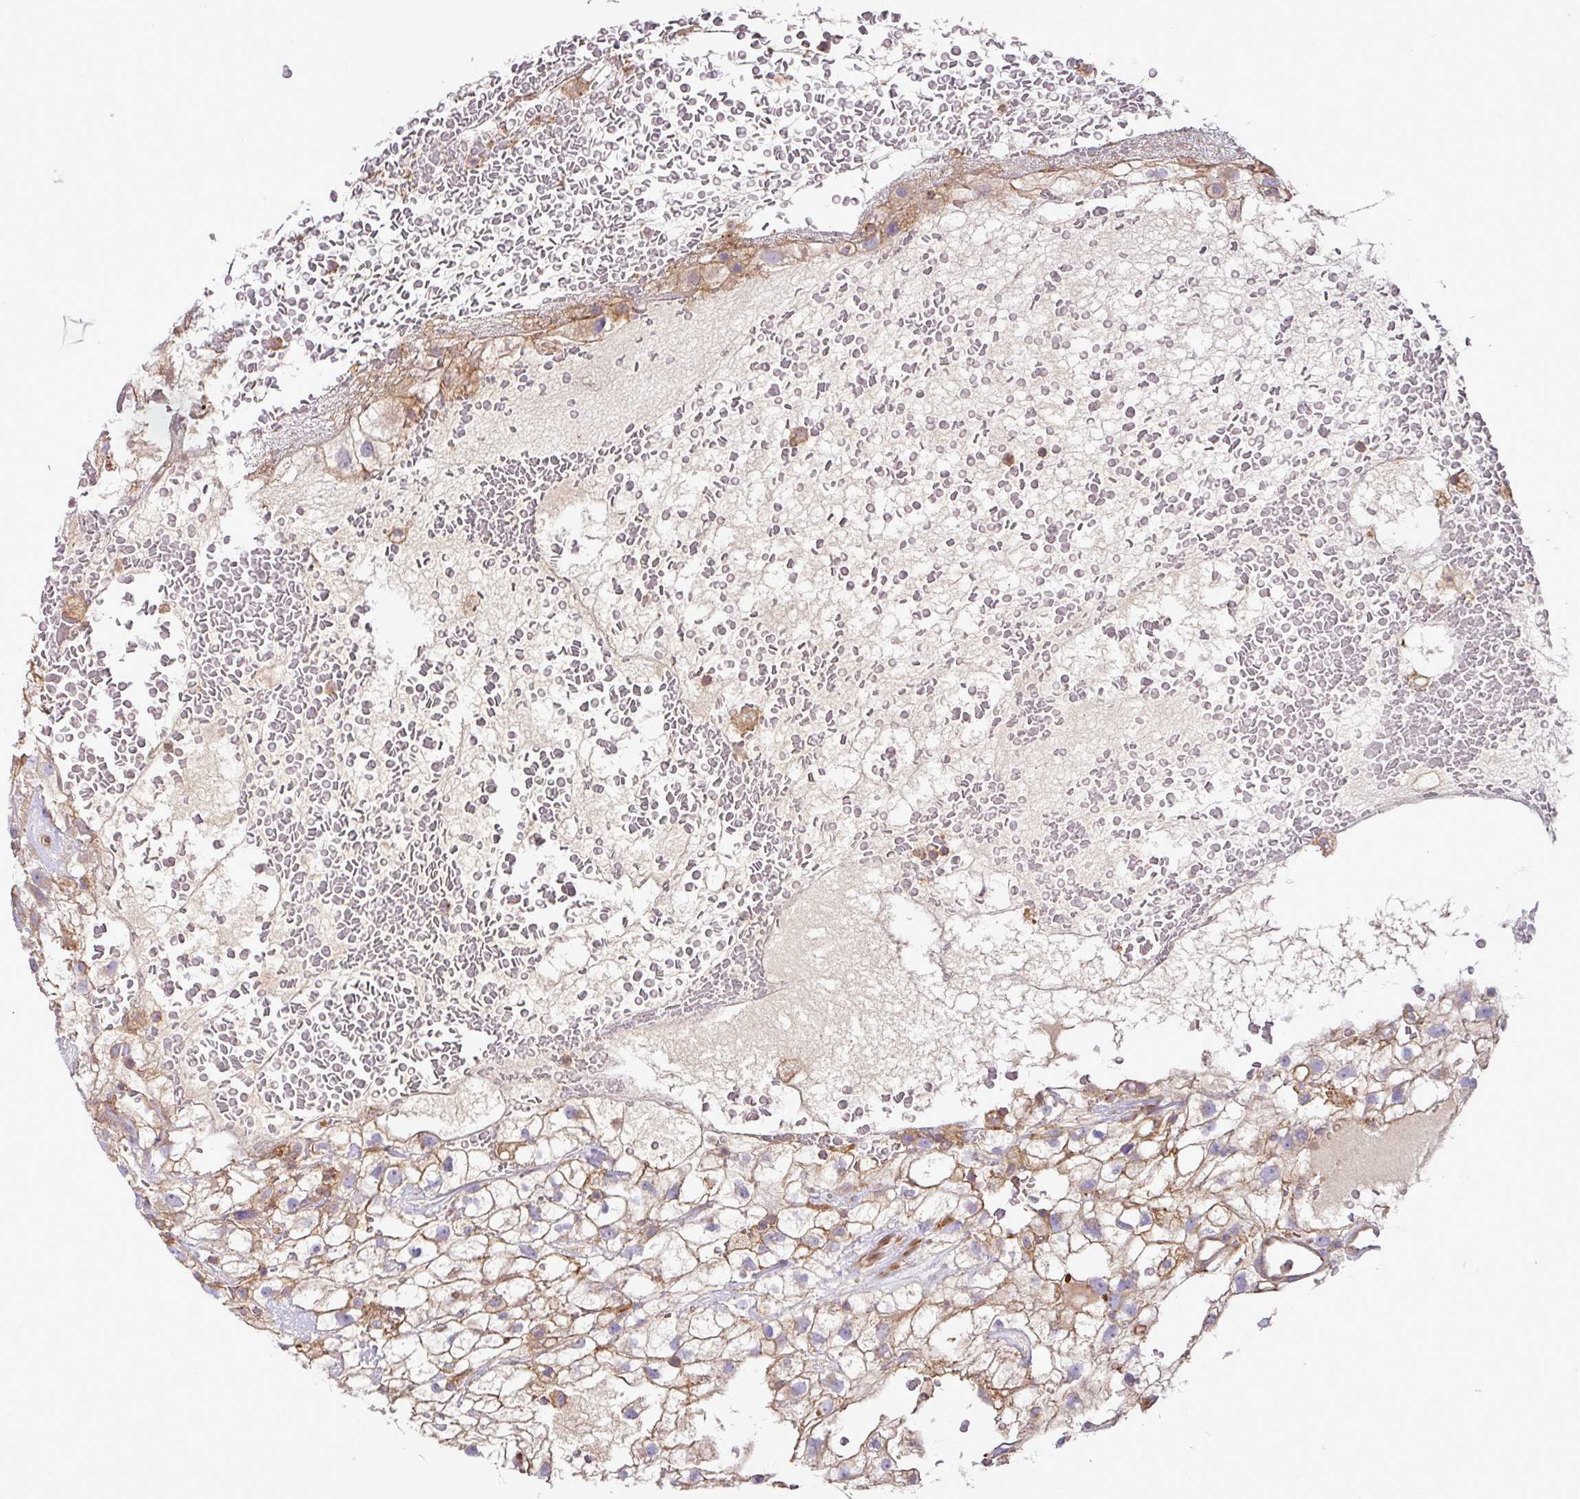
{"staining": {"intensity": "negative", "quantity": "none", "location": "none"}, "tissue": "renal cancer", "cell_type": "Tumor cells", "image_type": "cancer", "snomed": [{"axis": "morphology", "description": "Adenocarcinoma, NOS"}, {"axis": "topography", "description": "Kidney"}], "caption": "Tumor cells are negative for brown protein staining in renal cancer (adenocarcinoma).", "gene": "RIC1", "patient": {"sex": "male", "age": 59}}